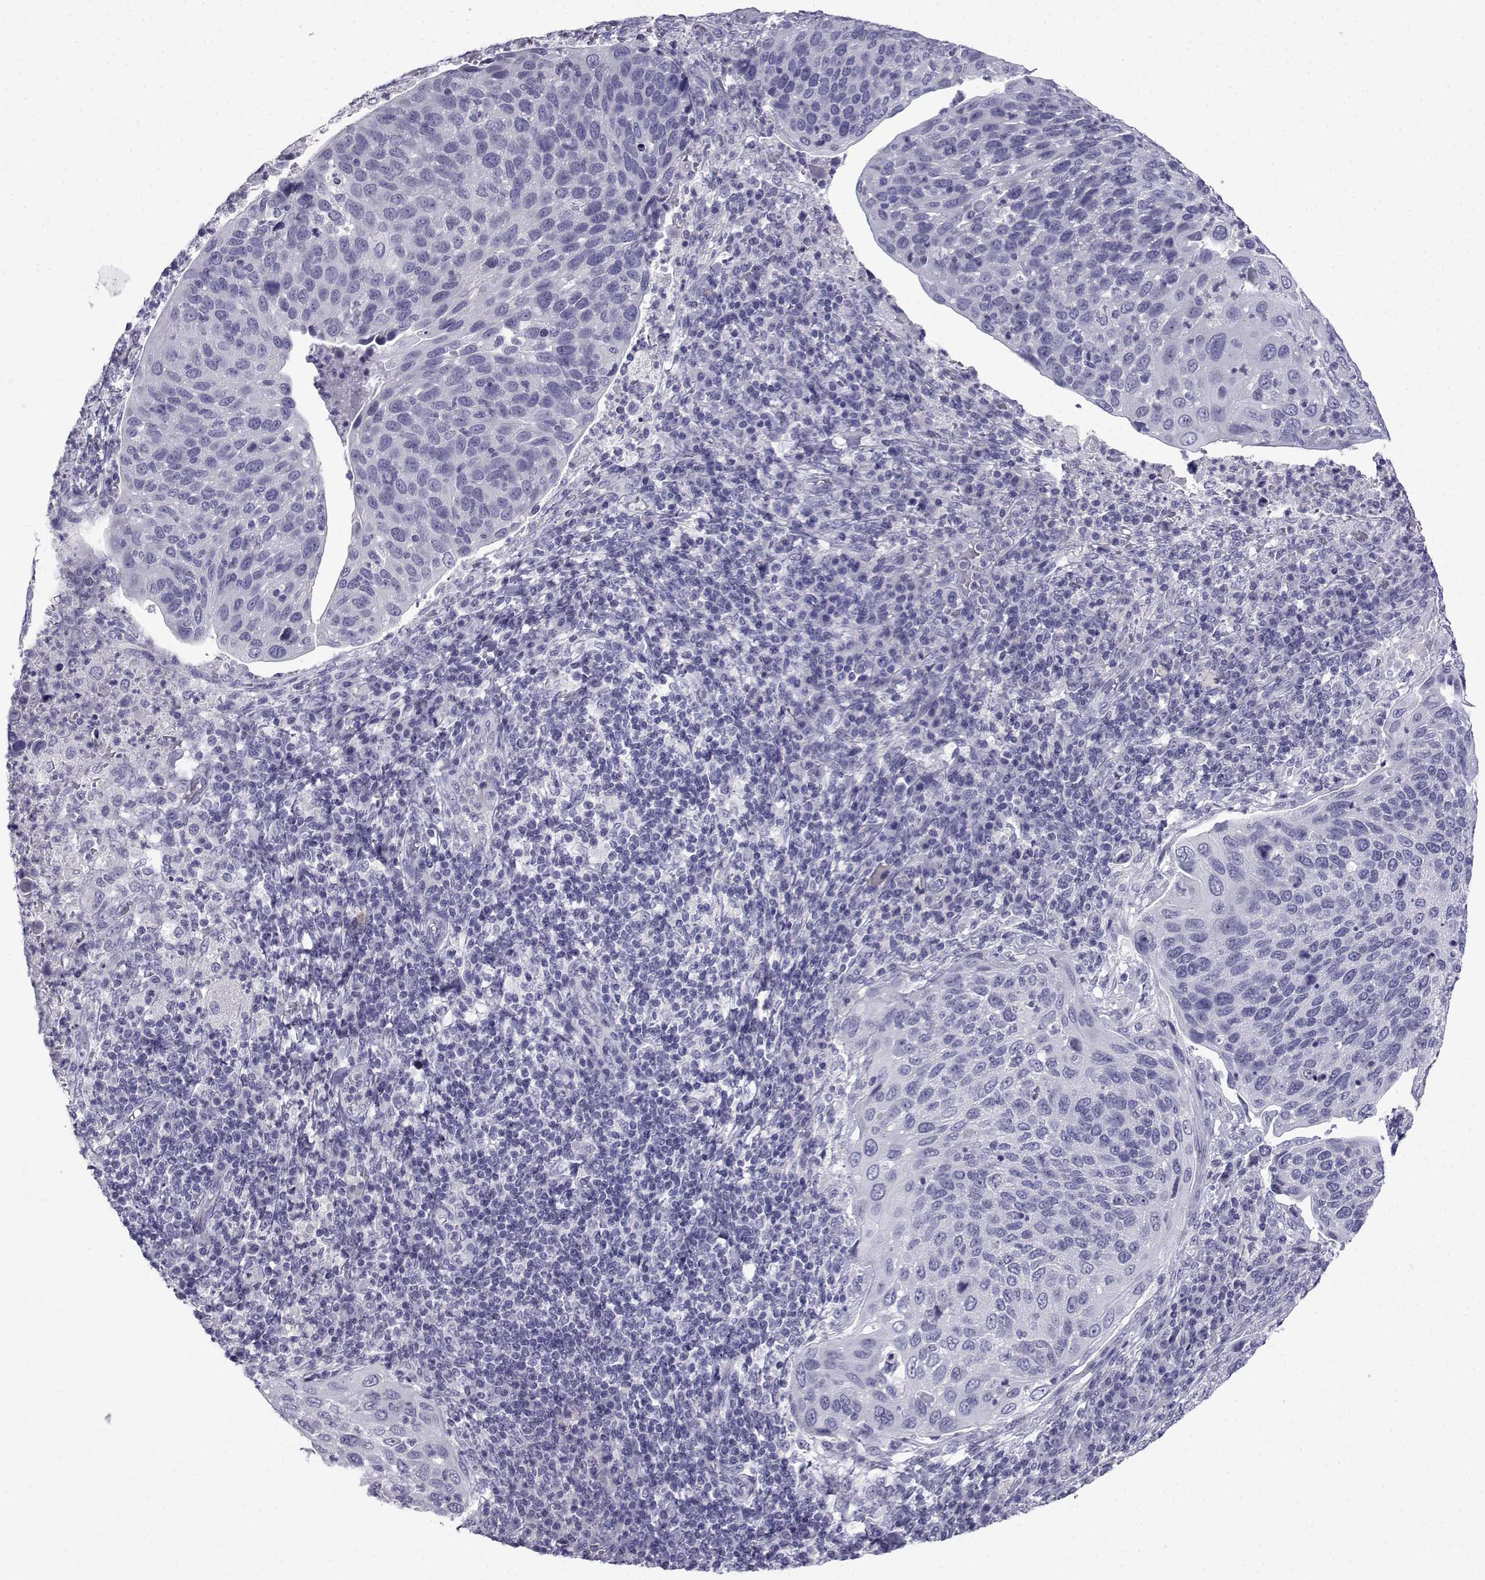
{"staining": {"intensity": "negative", "quantity": "none", "location": "none"}, "tissue": "cervical cancer", "cell_type": "Tumor cells", "image_type": "cancer", "snomed": [{"axis": "morphology", "description": "Squamous cell carcinoma, NOS"}, {"axis": "topography", "description": "Cervix"}], "caption": "IHC of human cervical squamous cell carcinoma demonstrates no expression in tumor cells.", "gene": "PCSK1N", "patient": {"sex": "female", "age": 54}}